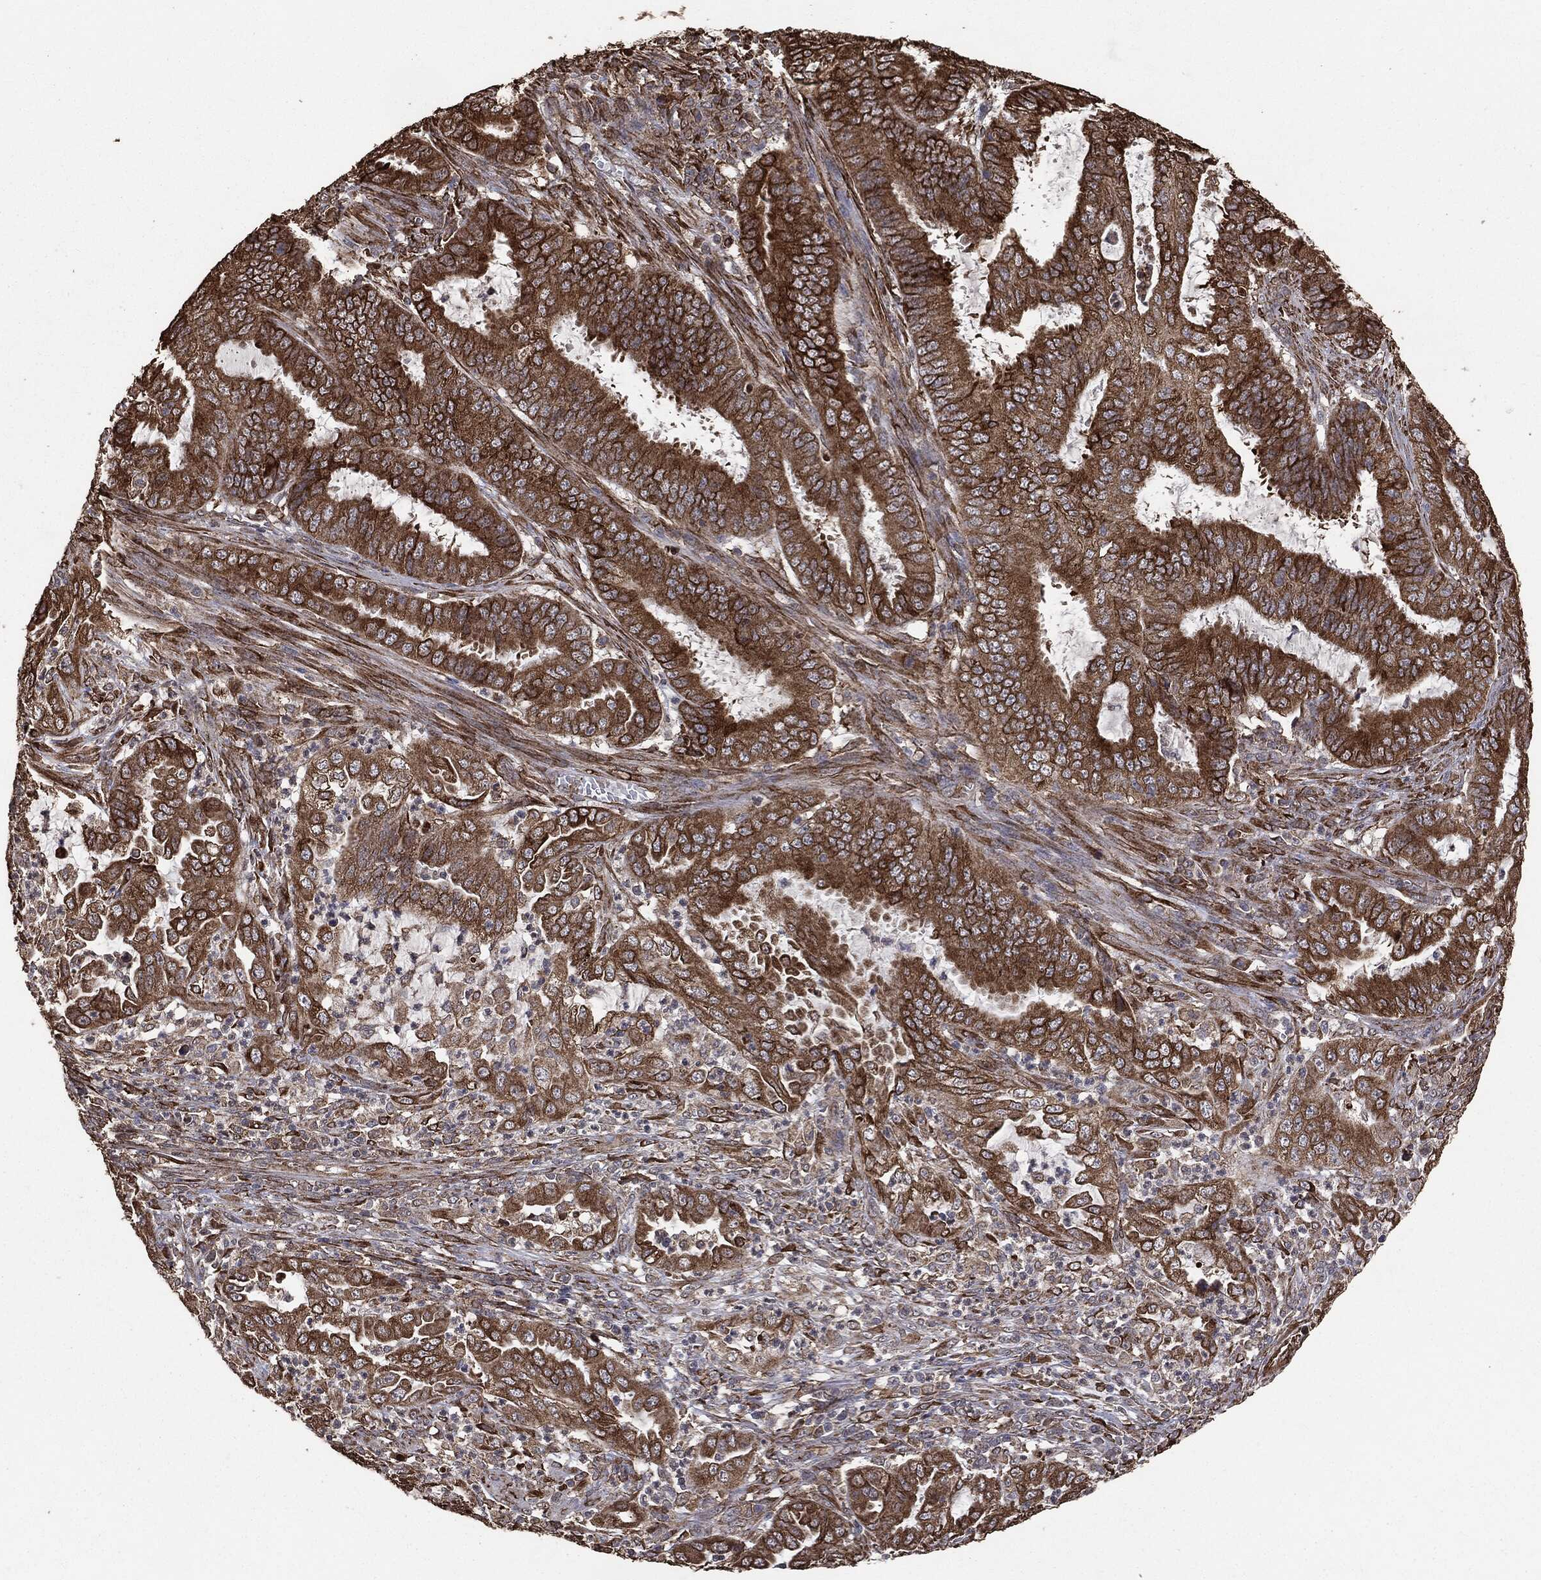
{"staining": {"intensity": "strong", "quantity": ">75%", "location": "cytoplasmic/membranous"}, "tissue": "endometrial cancer", "cell_type": "Tumor cells", "image_type": "cancer", "snomed": [{"axis": "morphology", "description": "Adenocarcinoma, NOS"}, {"axis": "topography", "description": "Endometrium"}], "caption": "This is an image of immunohistochemistry staining of endometrial cancer (adenocarcinoma), which shows strong staining in the cytoplasmic/membranous of tumor cells.", "gene": "MTOR", "patient": {"sex": "female", "age": 51}}